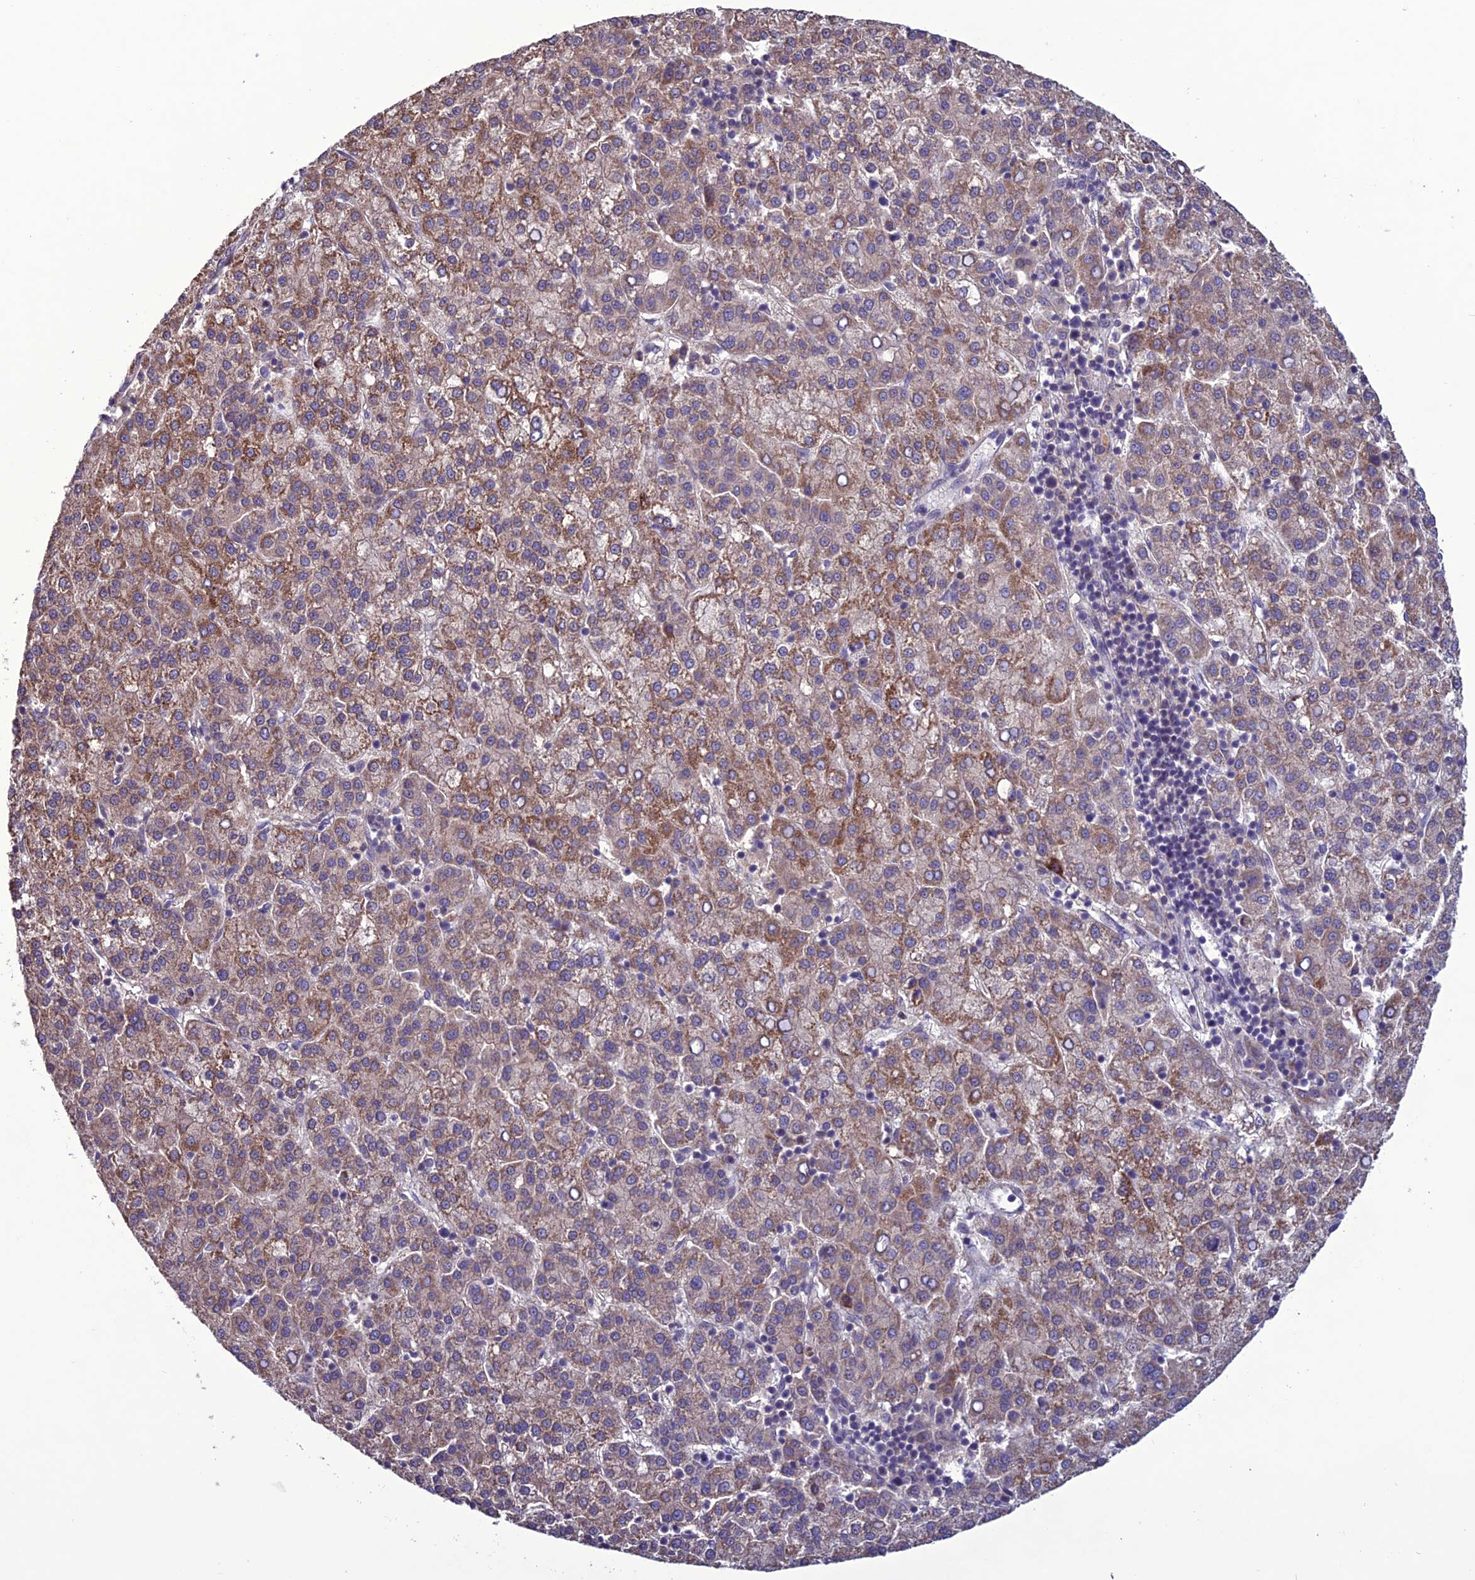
{"staining": {"intensity": "moderate", "quantity": ">75%", "location": "cytoplasmic/membranous"}, "tissue": "liver cancer", "cell_type": "Tumor cells", "image_type": "cancer", "snomed": [{"axis": "morphology", "description": "Carcinoma, Hepatocellular, NOS"}, {"axis": "topography", "description": "Liver"}], "caption": "Immunohistochemistry (IHC) histopathology image of liver cancer (hepatocellular carcinoma) stained for a protein (brown), which reveals medium levels of moderate cytoplasmic/membranous expression in about >75% of tumor cells.", "gene": "C2orf76", "patient": {"sex": "female", "age": 58}}